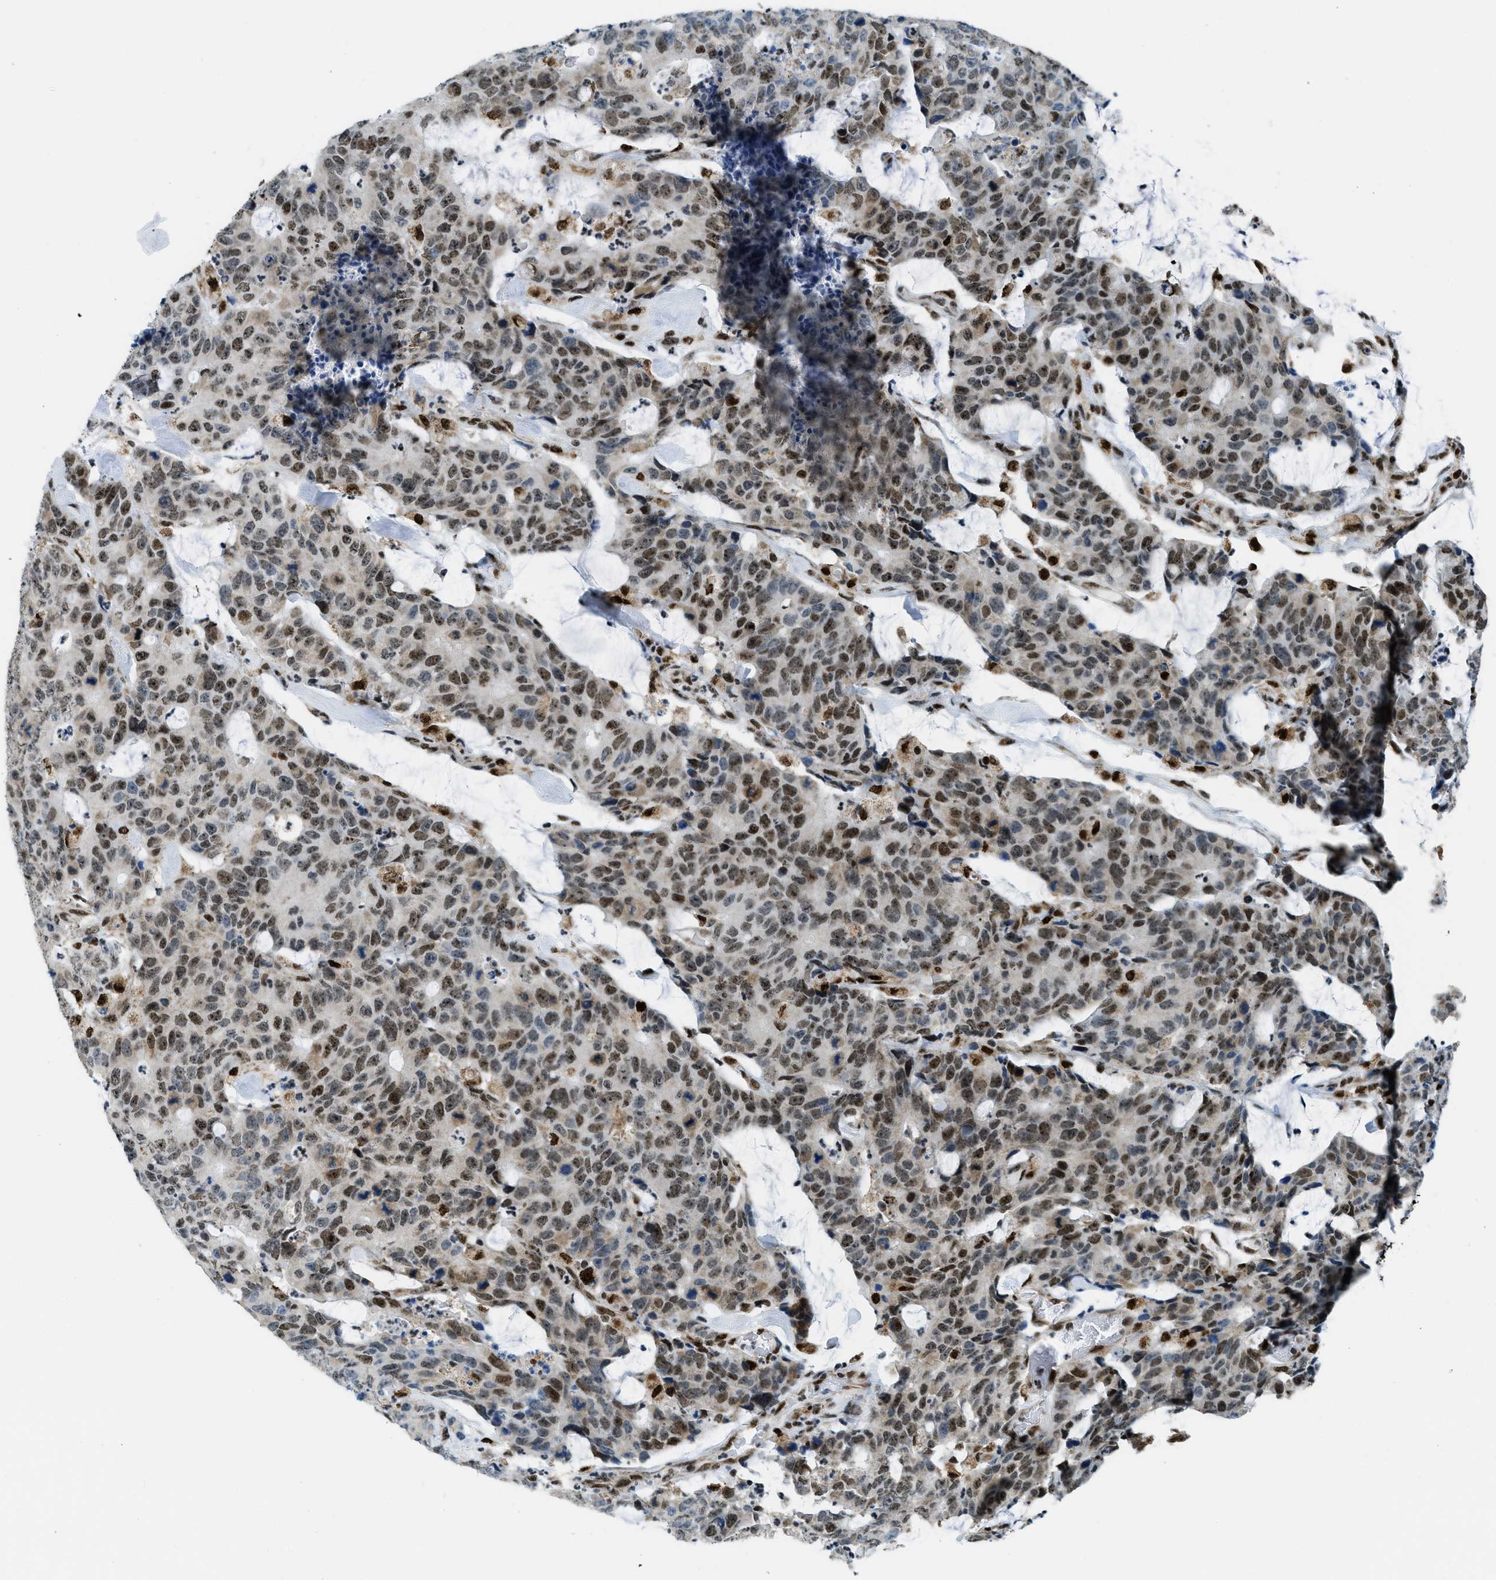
{"staining": {"intensity": "strong", "quantity": ">75%", "location": "cytoplasmic/membranous,nuclear"}, "tissue": "colorectal cancer", "cell_type": "Tumor cells", "image_type": "cancer", "snomed": [{"axis": "morphology", "description": "Adenocarcinoma, NOS"}, {"axis": "topography", "description": "Colon"}], "caption": "Tumor cells reveal high levels of strong cytoplasmic/membranous and nuclear expression in approximately >75% of cells in human colorectal adenocarcinoma.", "gene": "SP100", "patient": {"sex": "female", "age": 86}}